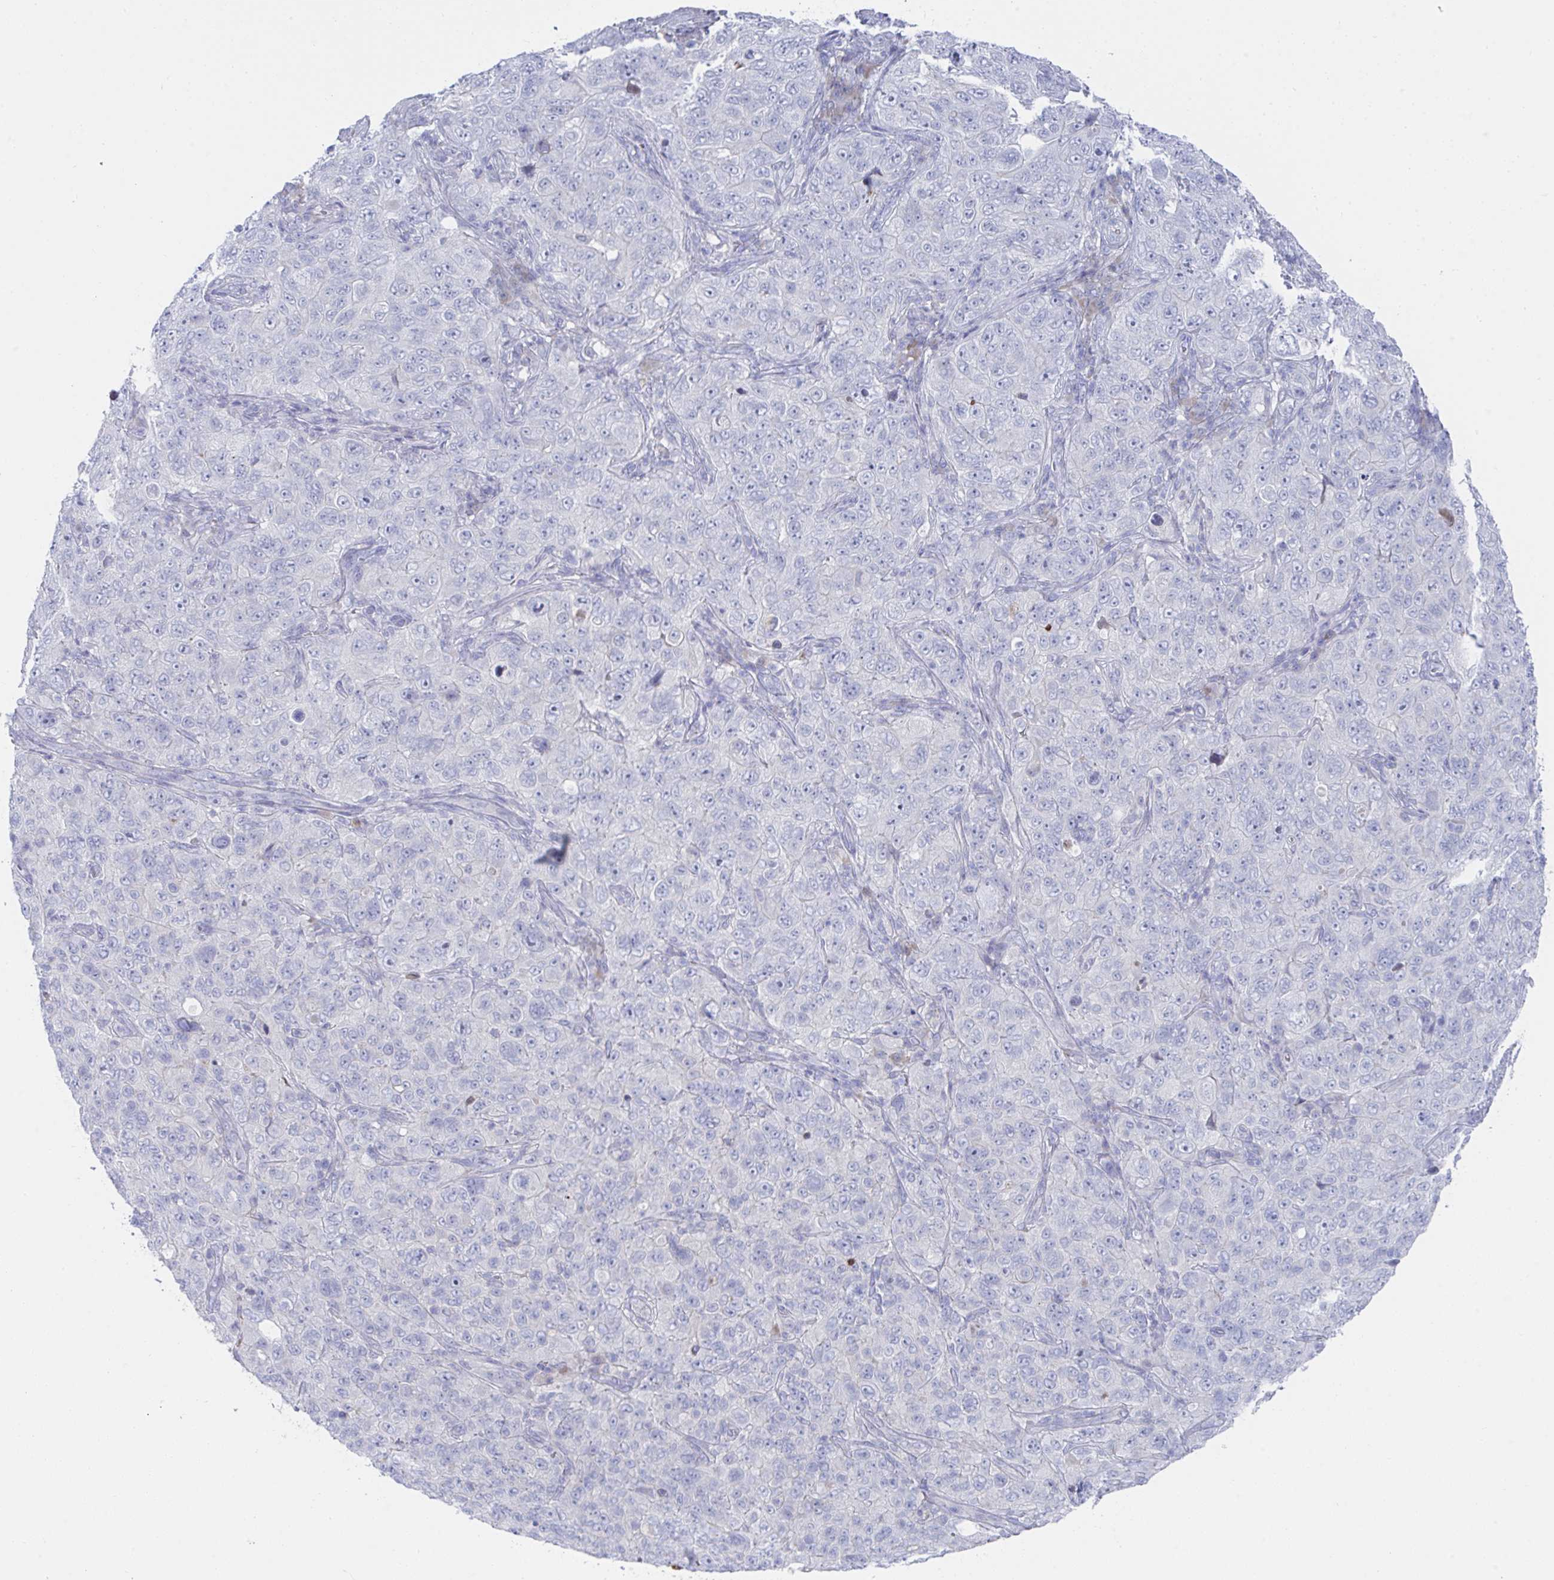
{"staining": {"intensity": "negative", "quantity": "none", "location": "none"}, "tissue": "pancreatic cancer", "cell_type": "Tumor cells", "image_type": "cancer", "snomed": [{"axis": "morphology", "description": "Adenocarcinoma, NOS"}, {"axis": "topography", "description": "Pancreas"}], "caption": "The IHC micrograph has no significant staining in tumor cells of pancreatic cancer (adenocarcinoma) tissue.", "gene": "TNFAIP6", "patient": {"sex": "male", "age": 68}}